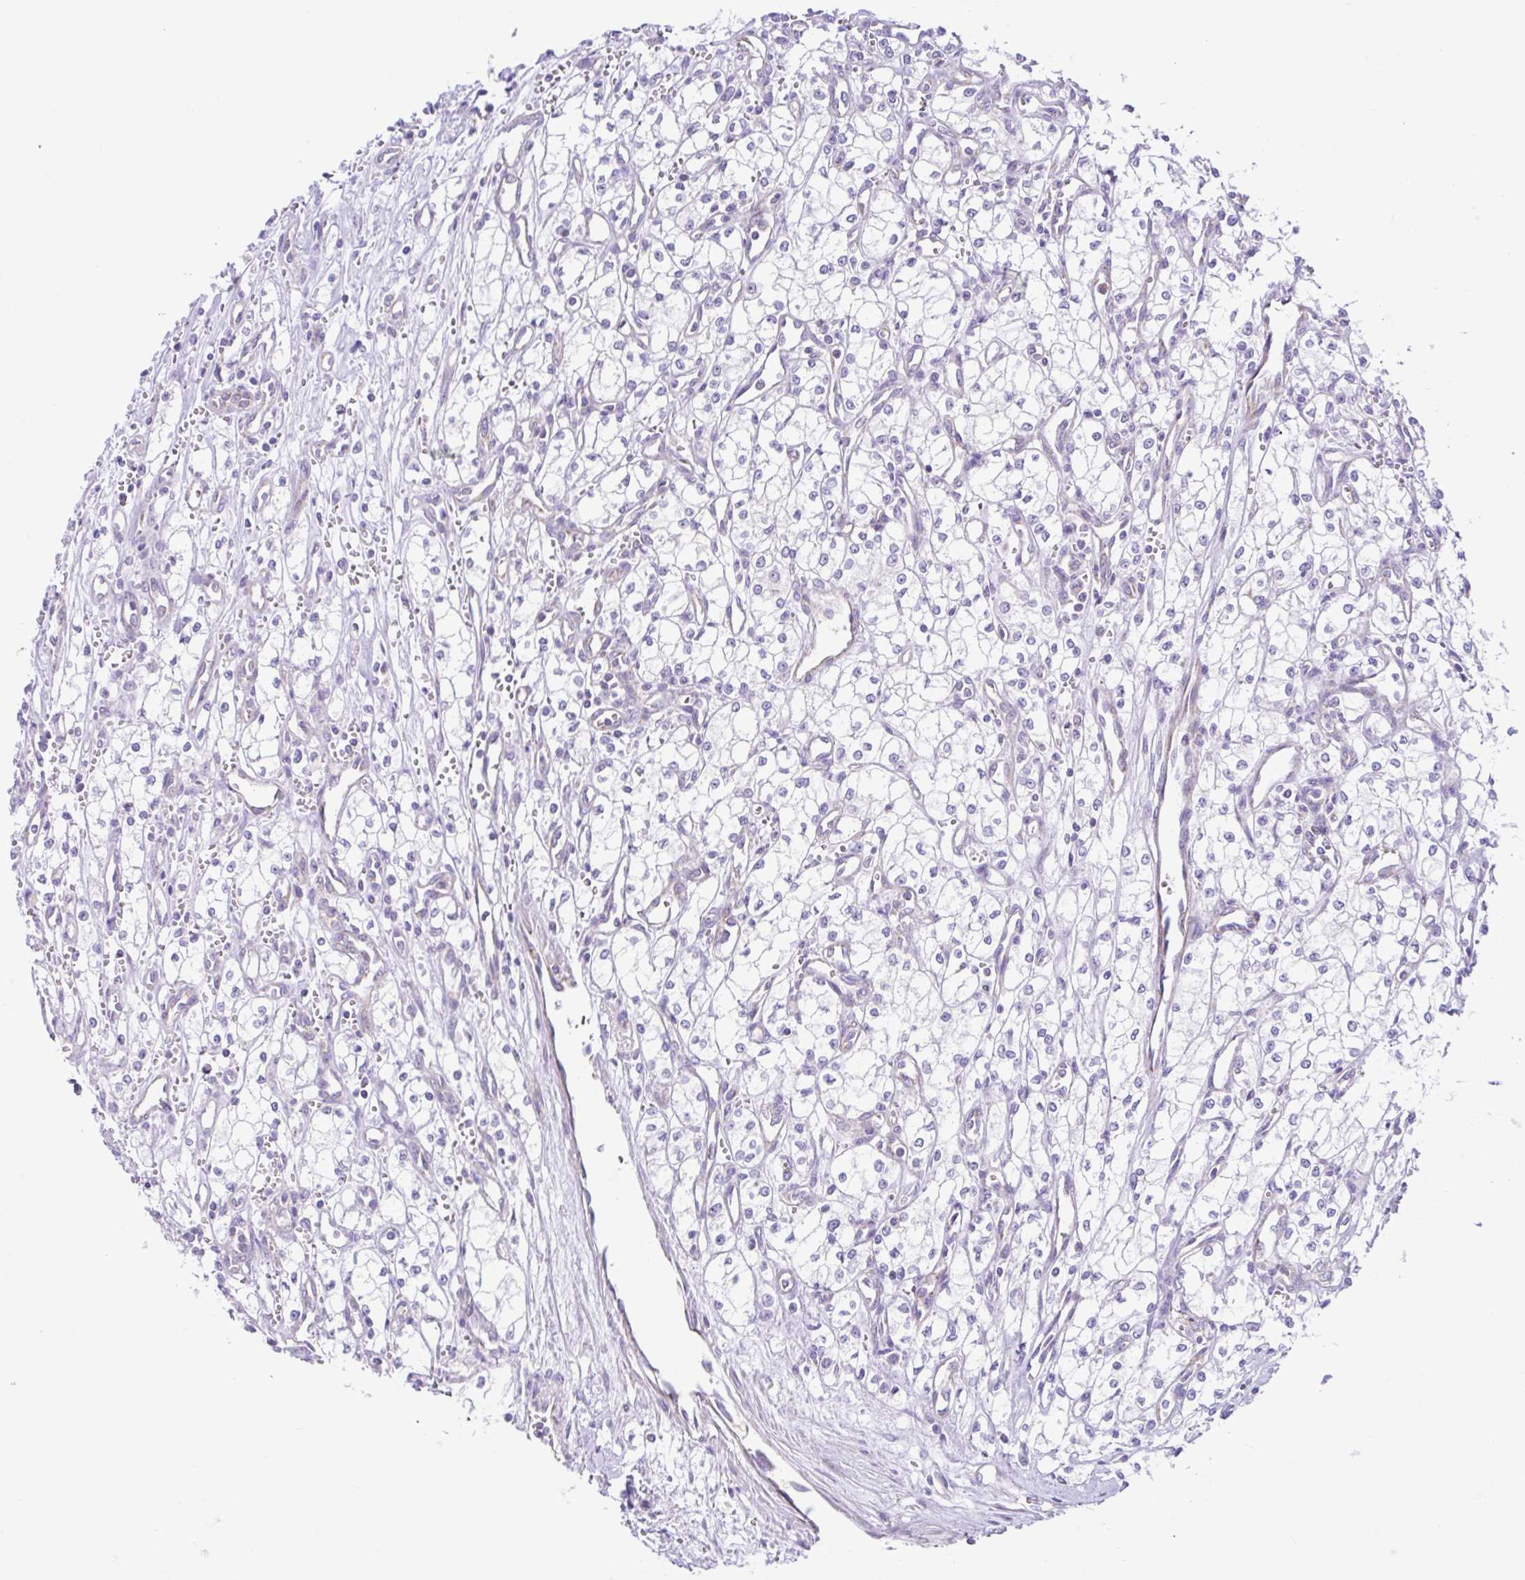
{"staining": {"intensity": "negative", "quantity": "none", "location": "none"}, "tissue": "renal cancer", "cell_type": "Tumor cells", "image_type": "cancer", "snomed": [{"axis": "morphology", "description": "Adenocarcinoma, NOS"}, {"axis": "topography", "description": "Kidney"}], "caption": "Protein analysis of renal cancer reveals no significant positivity in tumor cells.", "gene": "NDUFS2", "patient": {"sex": "male", "age": 59}}